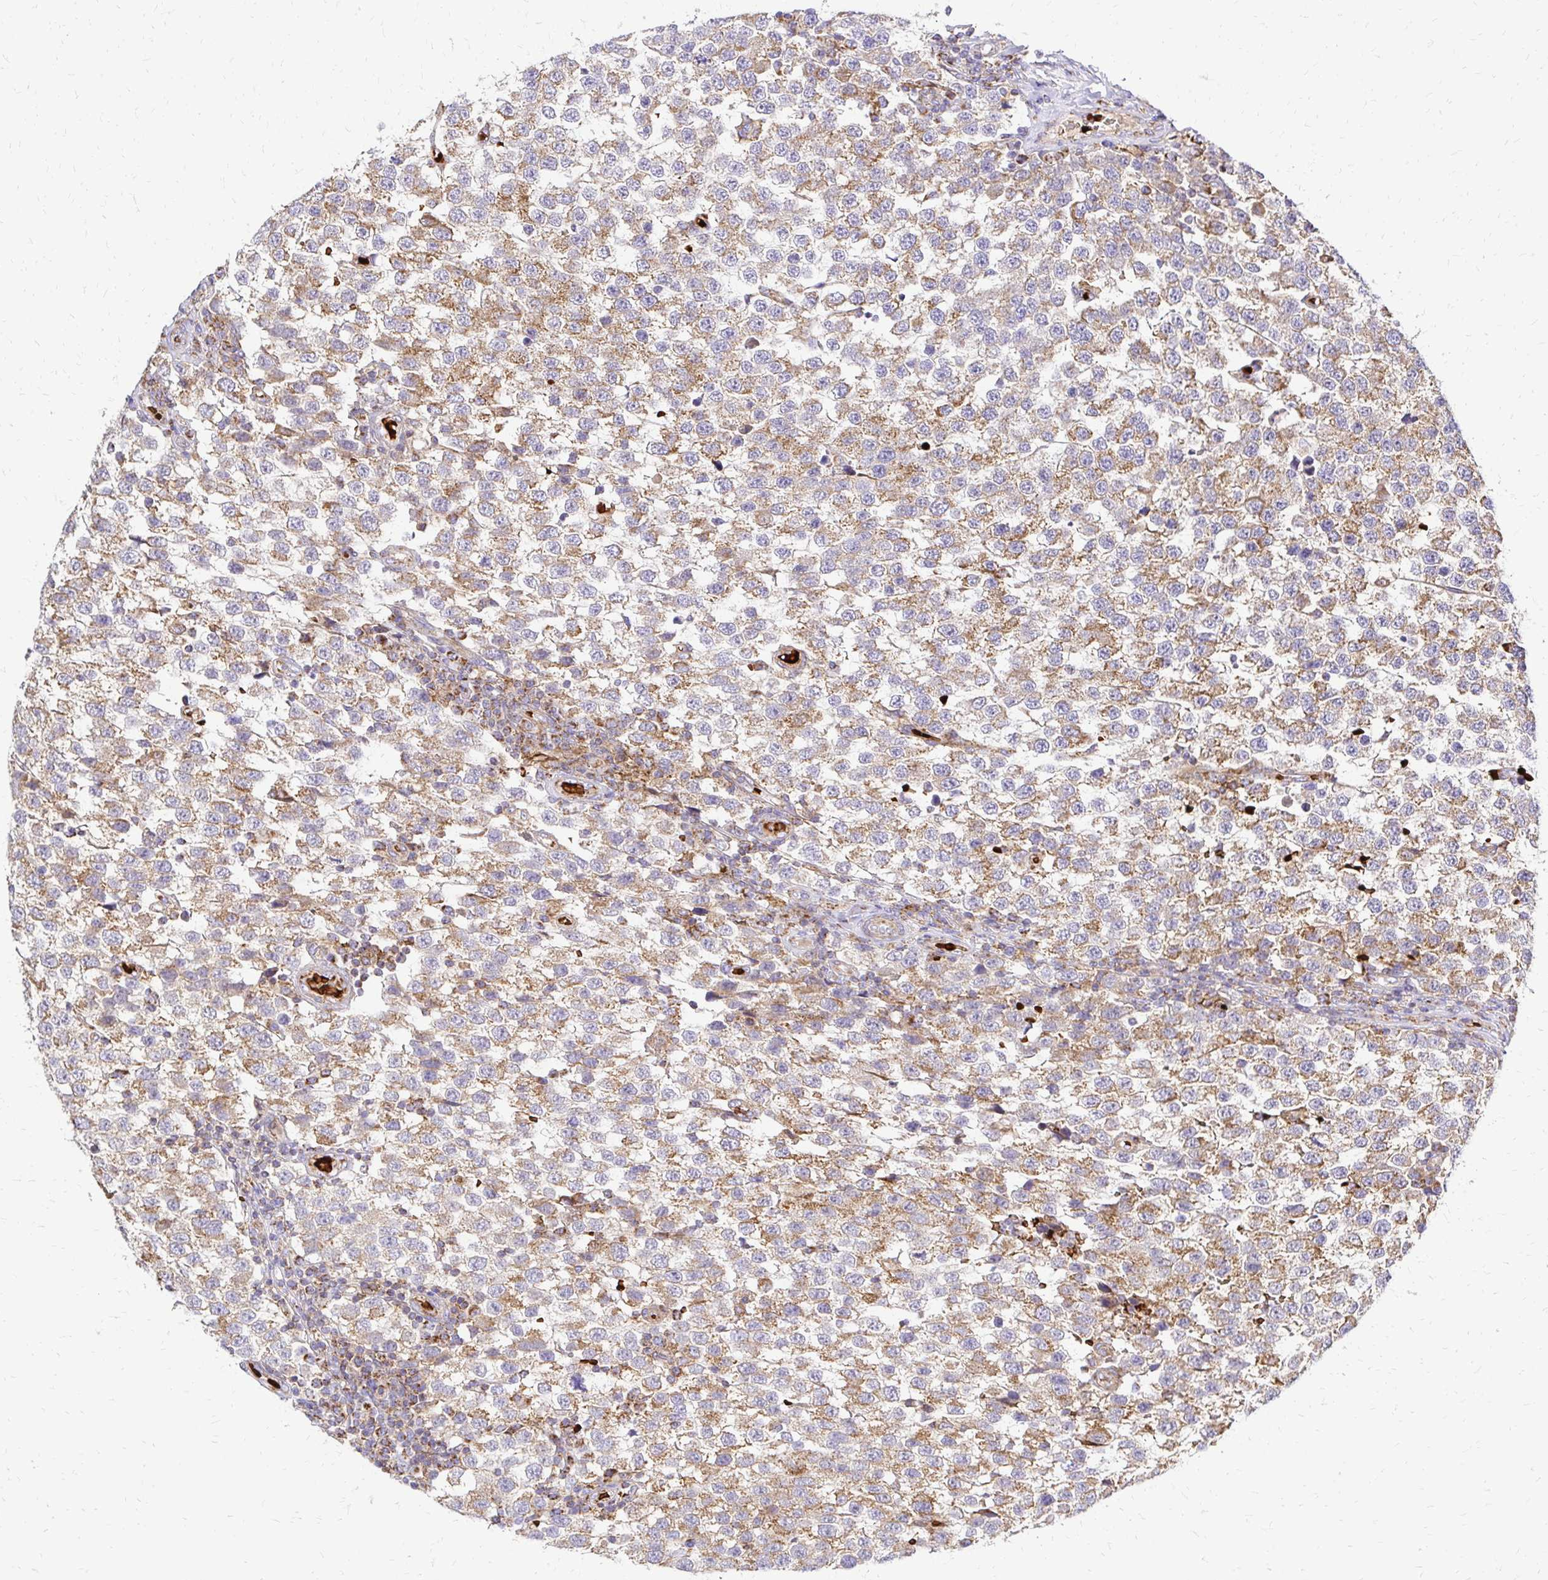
{"staining": {"intensity": "moderate", "quantity": "25%-75%", "location": "cytoplasmic/membranous"}, "tissue": "testis cancer", "cell_type": "Tumor cells", "image_type": "cancer", "snomed": [{"axis": "morphology", "description": "Seminoma, NOS"}, {"axis": "topography", "description": "Testis"}], "caption": "Immunohistochemical staining of human testis cancer shows medium levels of moderate cytoplasmic/membranous staining in about 25%-75% of tumor cells.", "gene": "MRPL13", "patient": {"sex": "male", "age": 34}}